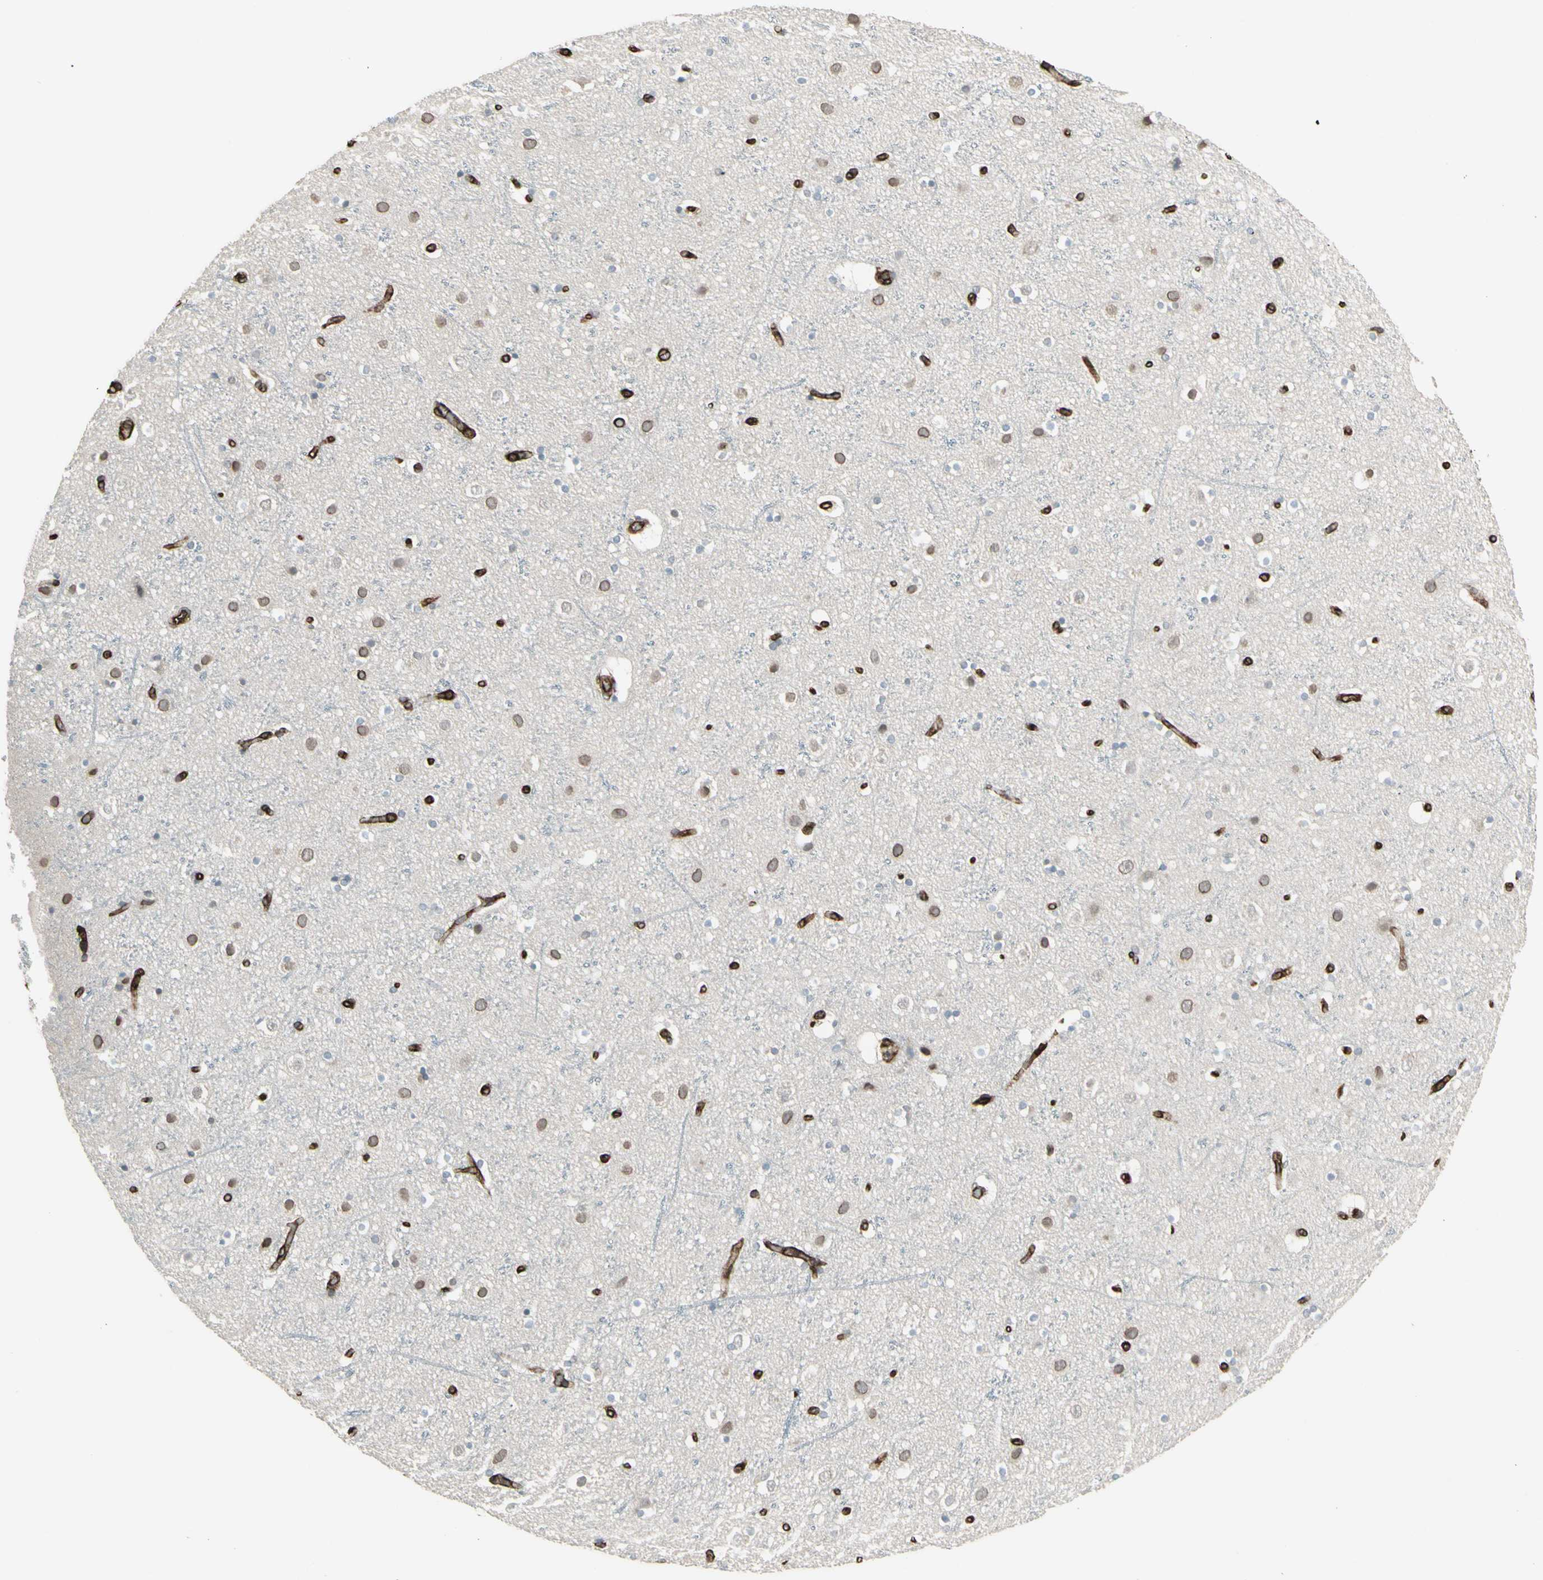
{"staining": {"intensity": "strong", "quantity": ">75%", "location": "cytoplasmic/membranous"}, "tissue": "cerebral cortex", "cell_type": "Endothelial cells", "image_type": "normal", "snomed": [{"axis": "morphology", "description": "Normal tissue, NOS"}, {"axis": "topography", "description": "Cerebral cortex"}], "caption": "Human cerebral cortex stained for a protein (brown) exhibits strong cytoplasmic/membranous positive positivity in about >75% of endothelial cells.", "gene": "DTX3L", "patient": {"sex": "male", "age": 45}}